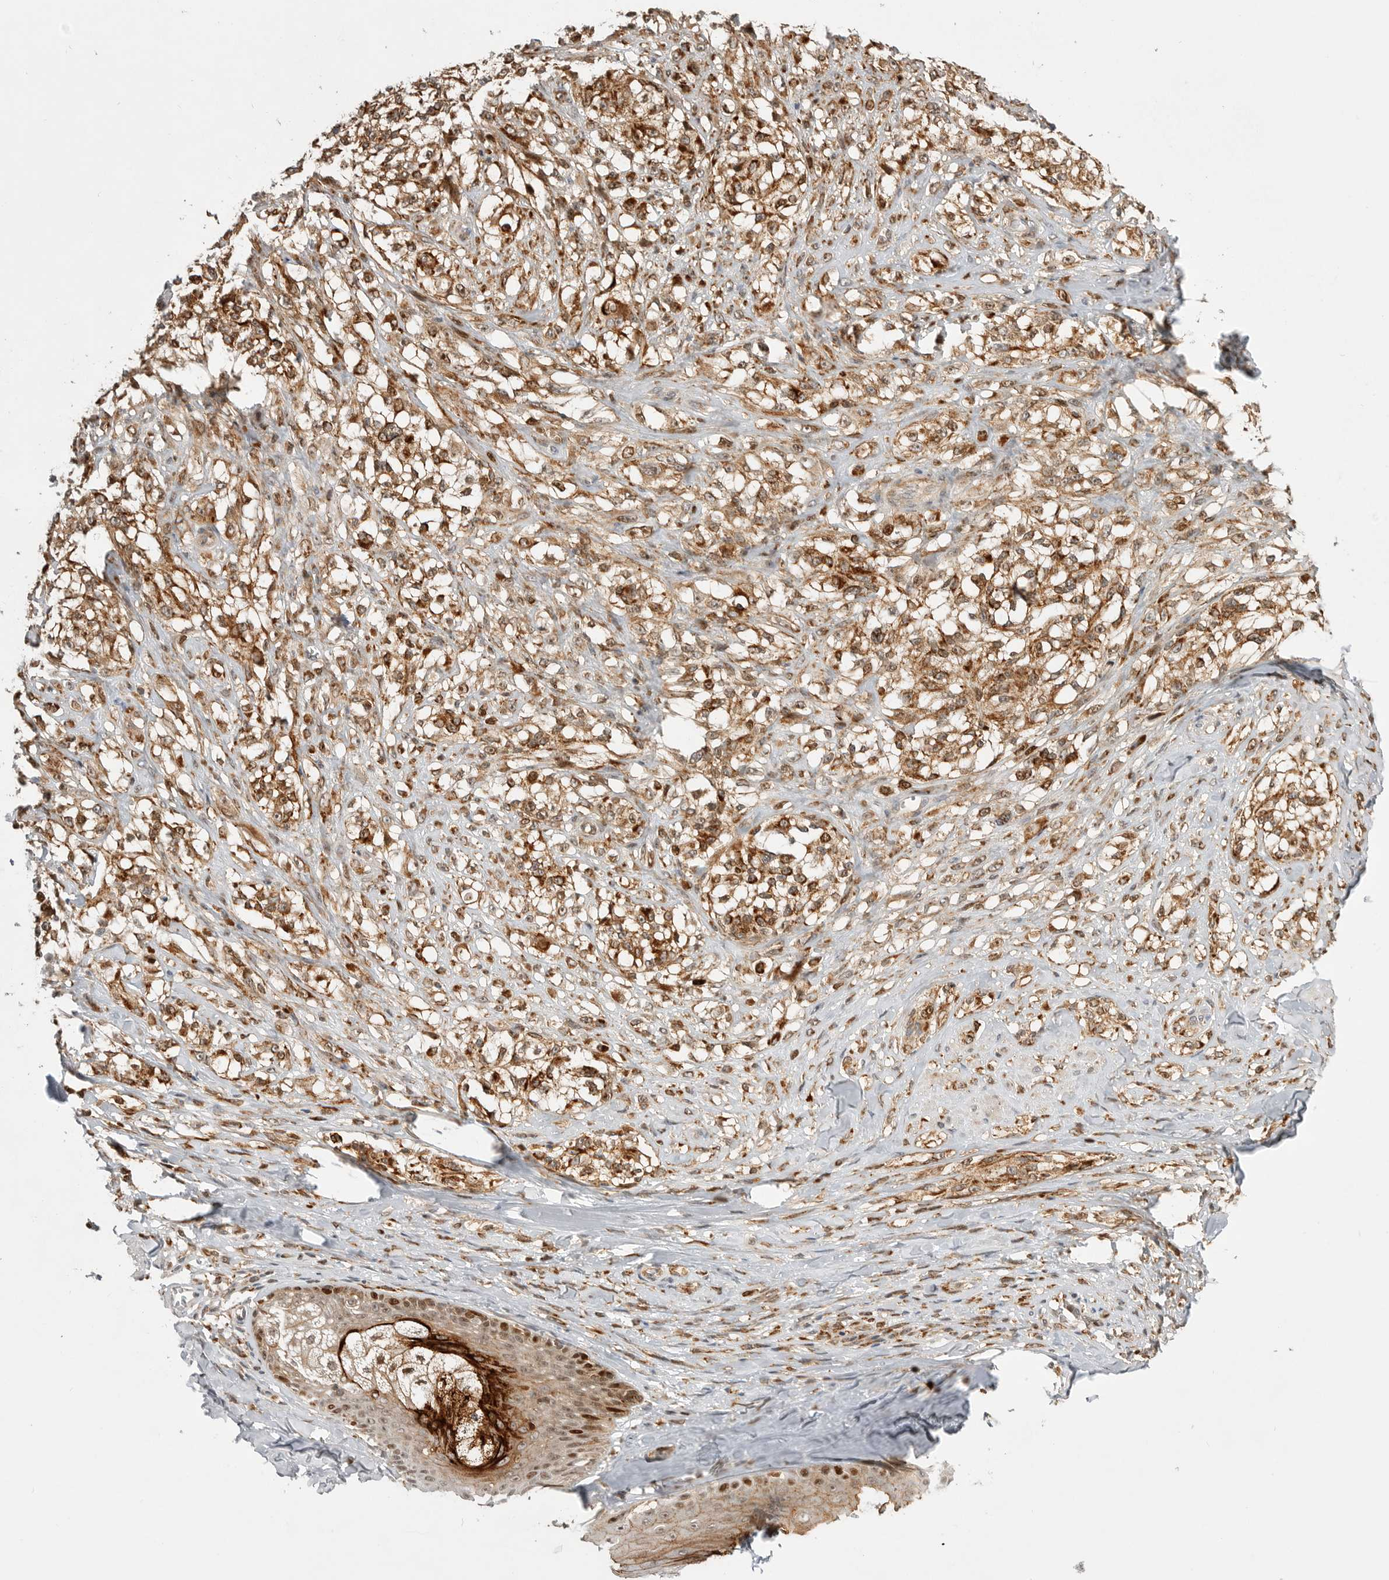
{"staining": {"intensity": "moderate", "quantity": ">75%", "location": "cytoplasmic/membranous"}, "tissue": "melanoma", "cell_type": "Tumor cells", "image_type": "cancer", "snomed": [{"axis": "morphology", "description": "Malignant melanoma, NOS"}, {"axis": "topography", "description": "Skin of head"}], "caption": "About >75% of tumor cells in melanoma reveal moderate cytoplasmic/membranous protein staining as visualized by brown immunohistochemical staining.", "gene": "CSNK1G3", "patient": {"sex": "male", "age": 83}}